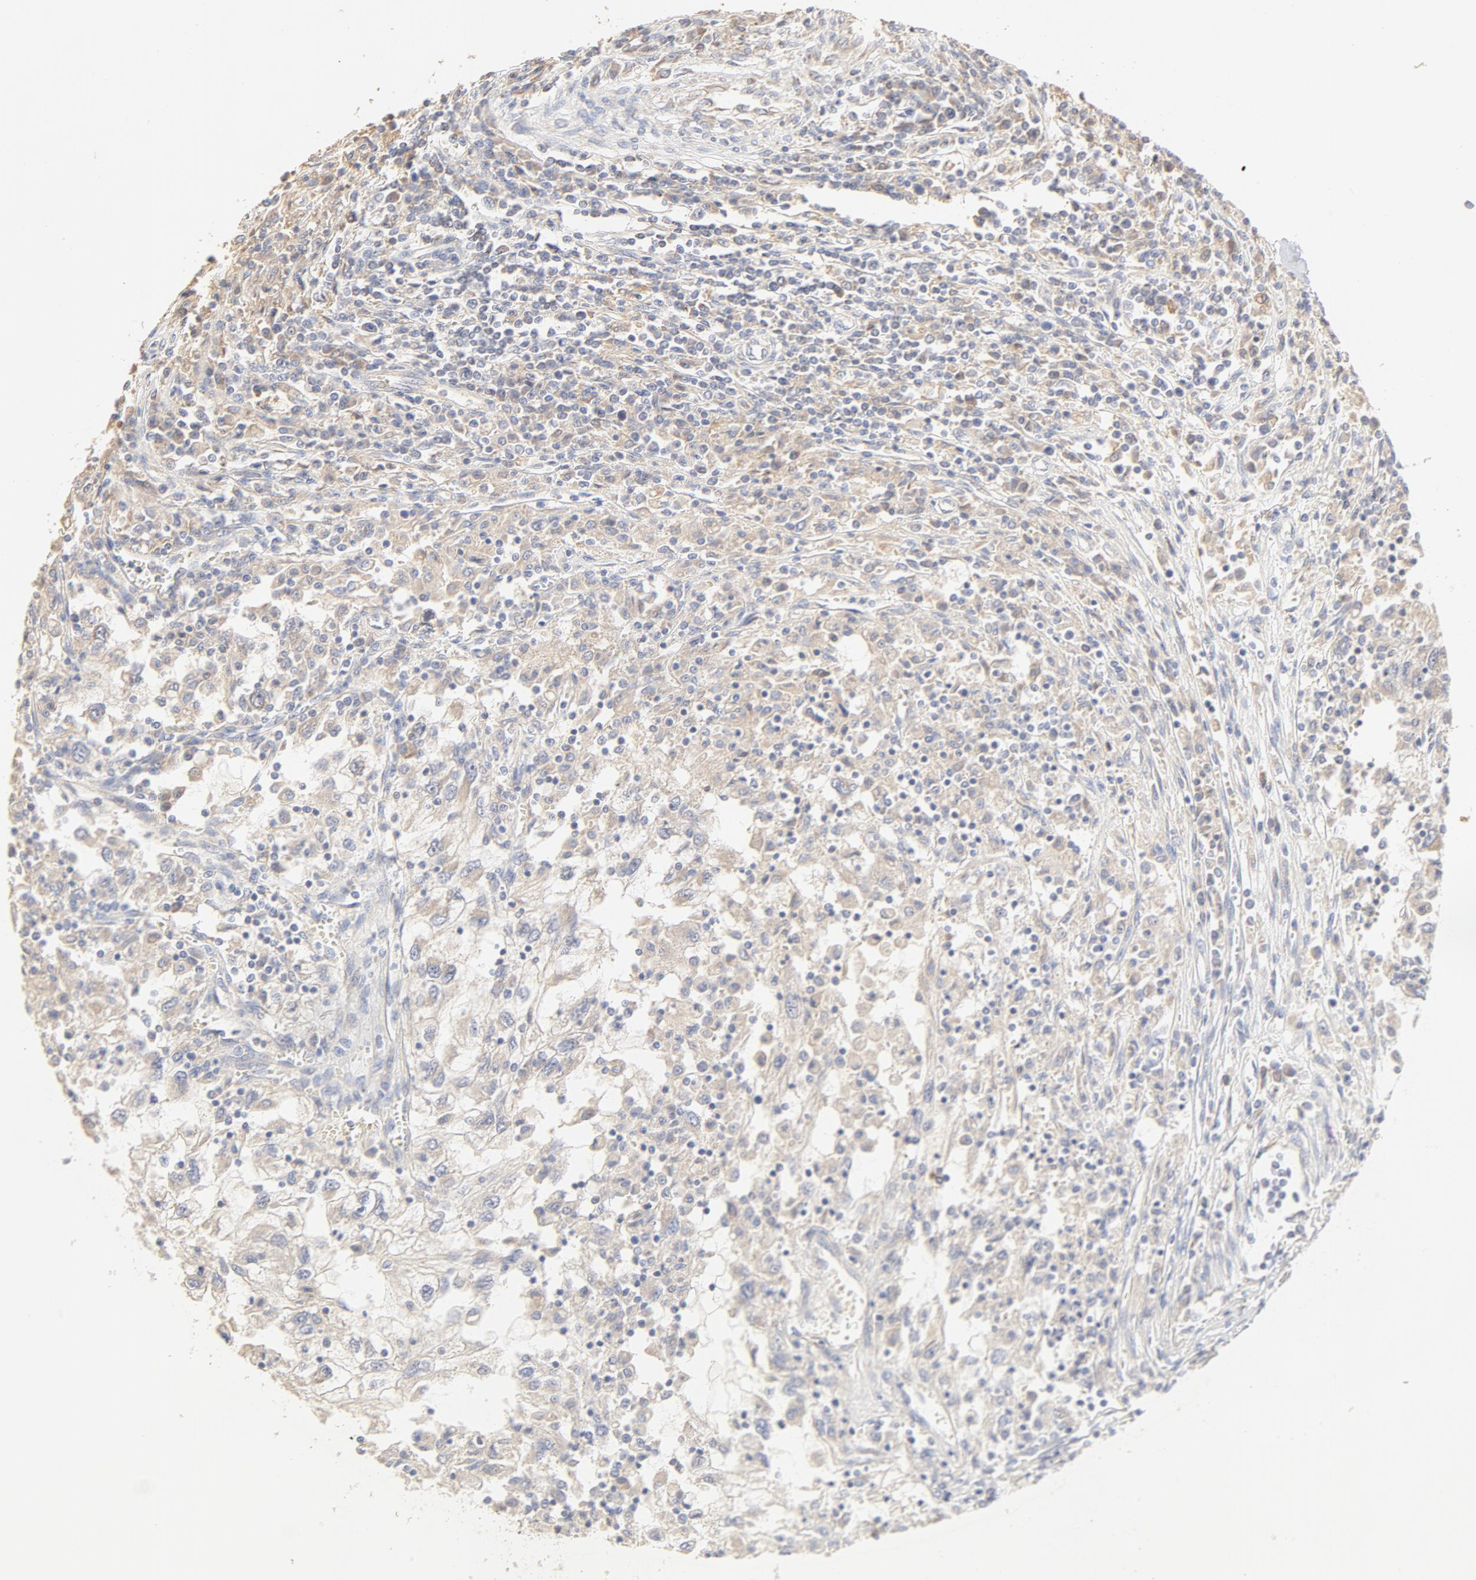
{"staining": {"intensity": "negative", "quantity": "none", "location": "none"}, "tissue": "renal cancer", "cell_type": "Tumor cells", "image_type": "cancer", "snomed": [{"axis": "morphology", "description": "Normal tissue, NOS"}, {"axis": "morphology", "description": "Adenocarcinoma, NOS"}, {"axis": "topography", "description": "Kidney"}], "caption": "DAB immunohistochemical staining of adenocarcinoma (renal) exhibits no significant expression in tumor cells.", "gene": "FCGBP", "patient": {"sex": "male", "age": 71}}